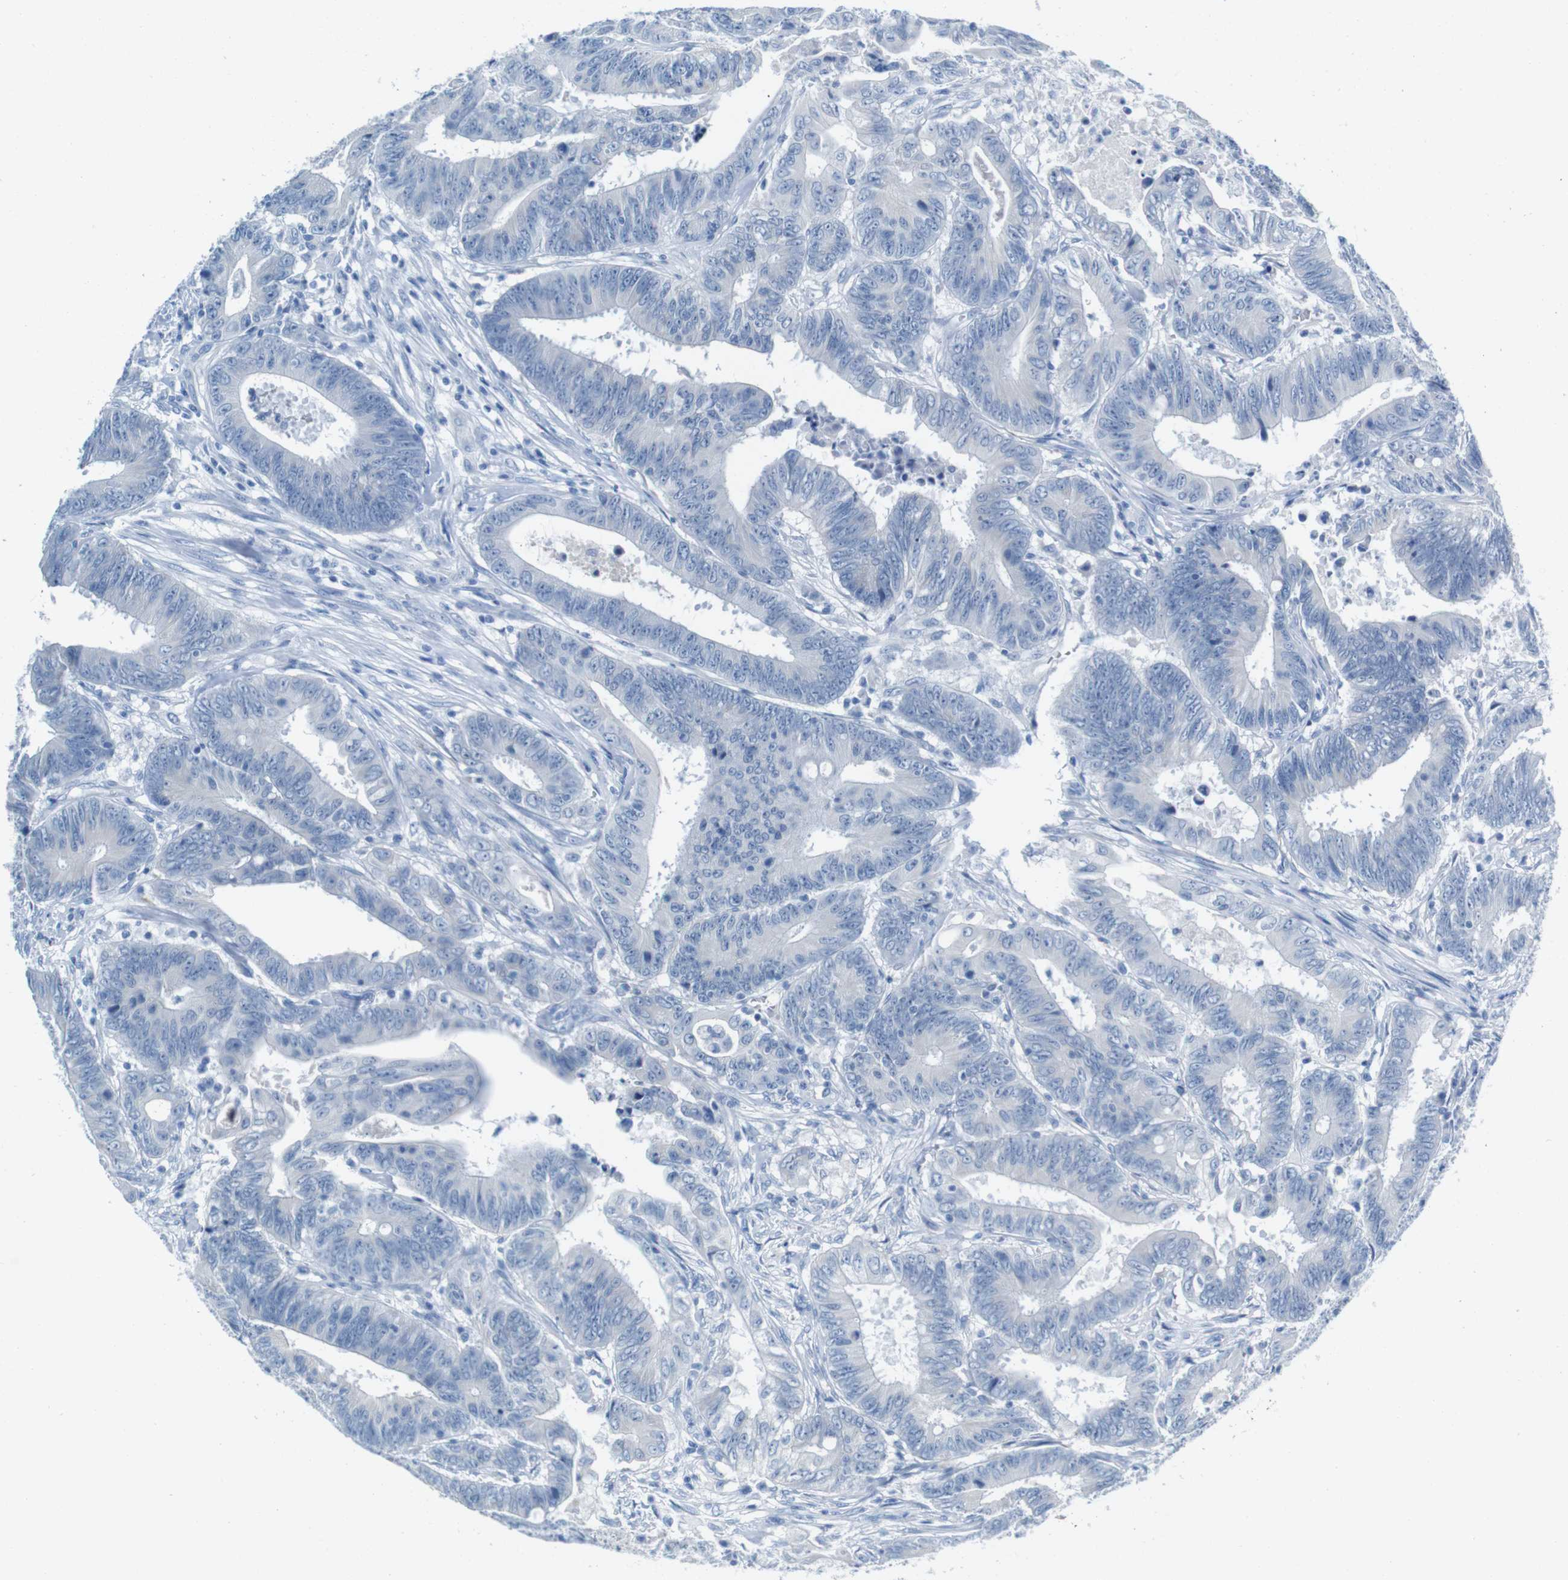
{"staining": {"intensity": "negative", "quantity": "none", "location": "none"}, "tissue": "colorectal cancer", "cell_type": "Tumor cells", "image_type": "cancer", "snomed": [{"axis": "morphology", "description": "Adenocarcinoma, NOS"}, {"axis": "topography", "description": "Colon"}], "caption": "Tumor cells are negative for protein expression in human colorectal cancer (adenocarcinoma). (Immunohistochemistry, brightfield microscopy, high magnification).", "gene": "IGSF8", "patient": {"sex": "male", "age": 45}}